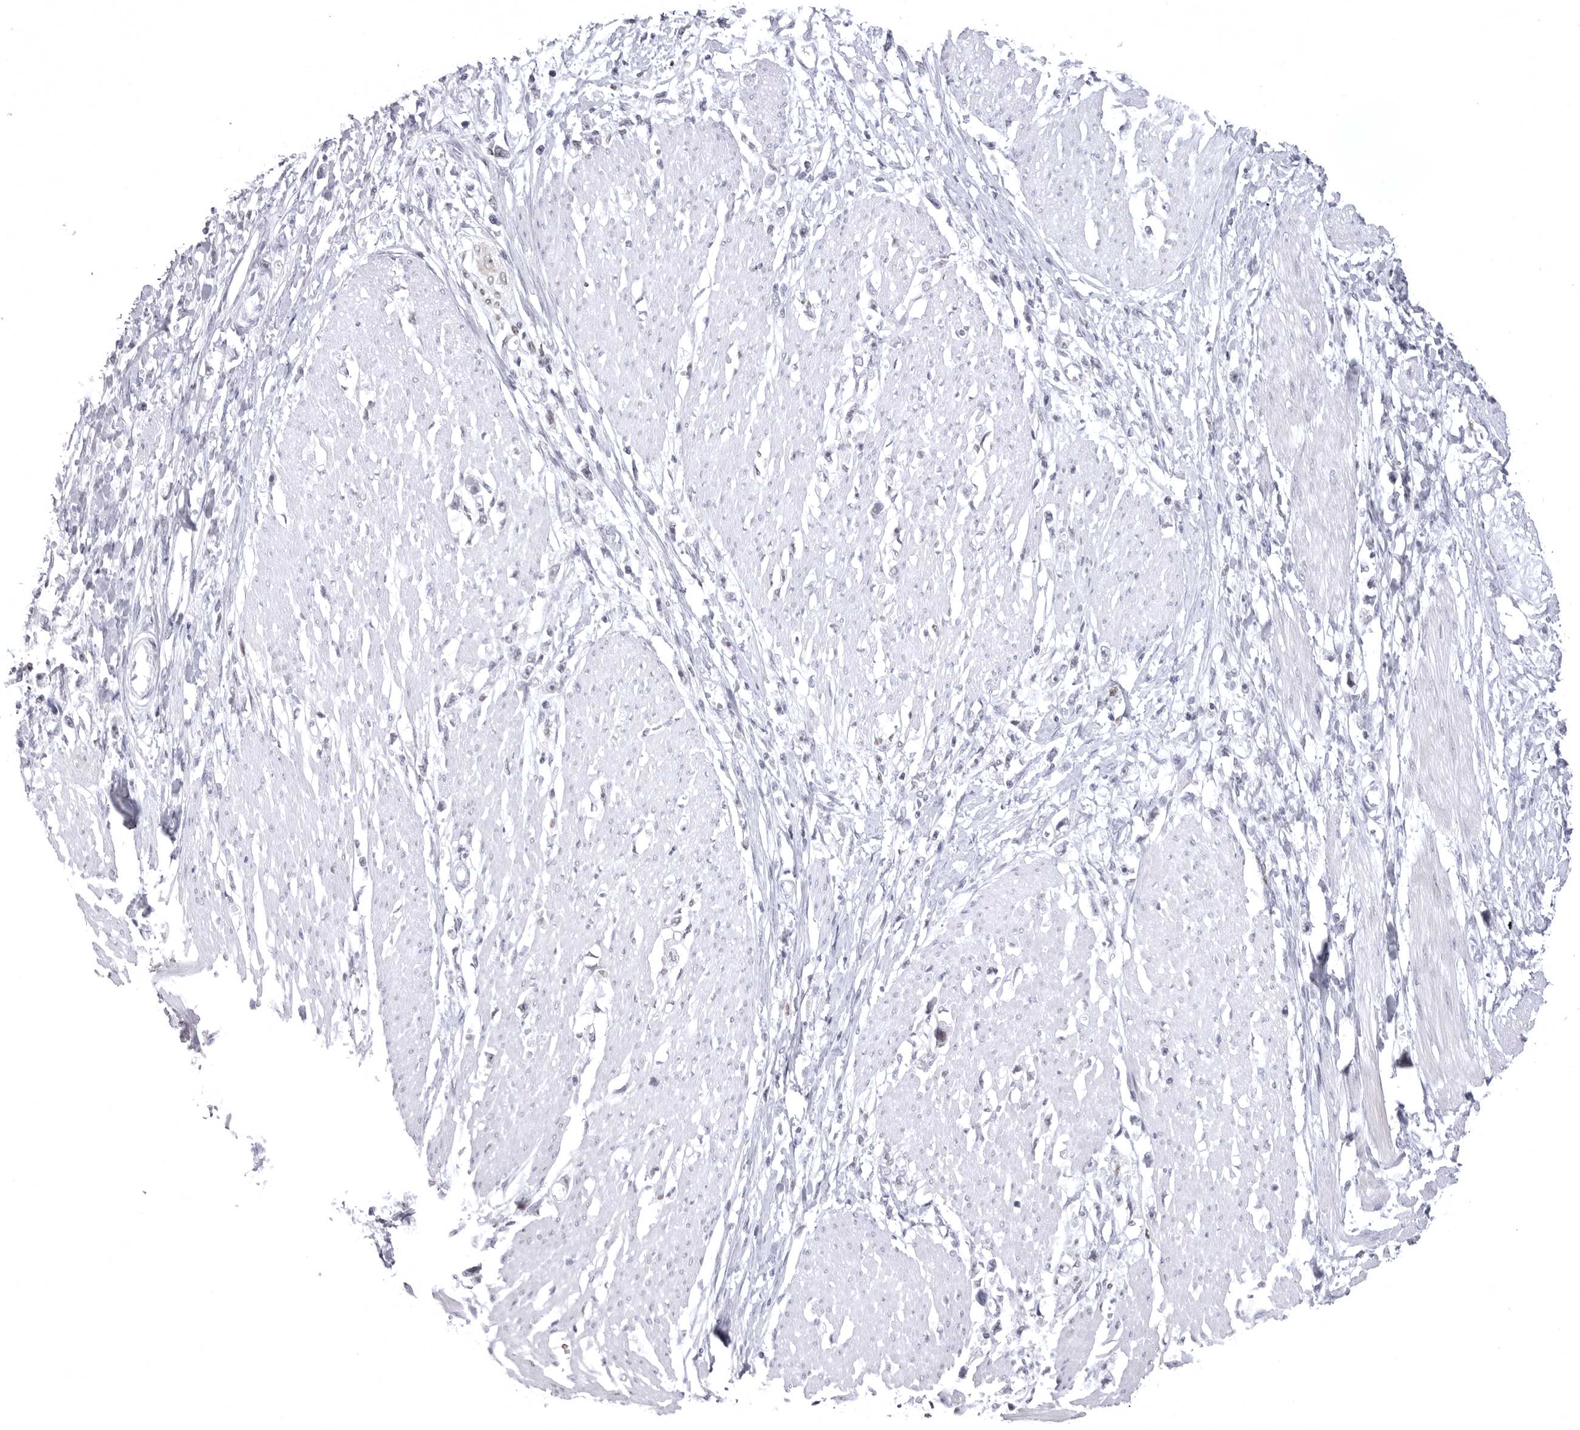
{"staining": {"intensity": "negative", "quantity": "none", "location": "none"}, "tissue": "stomach cancer", "cell_type": "Tumor cells", "image_type": "cancer", "snomed": [{"axis": "morphology", "description": "Adenocarcinoma, NOS"}, {"axis": "topography", "description": "Stomach"}], "caption": "Immunohistochemical staining of human adenocarcinoma (stomach) demonstrates no significant positivity in tumor cells.", "gene": "PTK2B", "patient": {"sex": "female", "age": 59}}